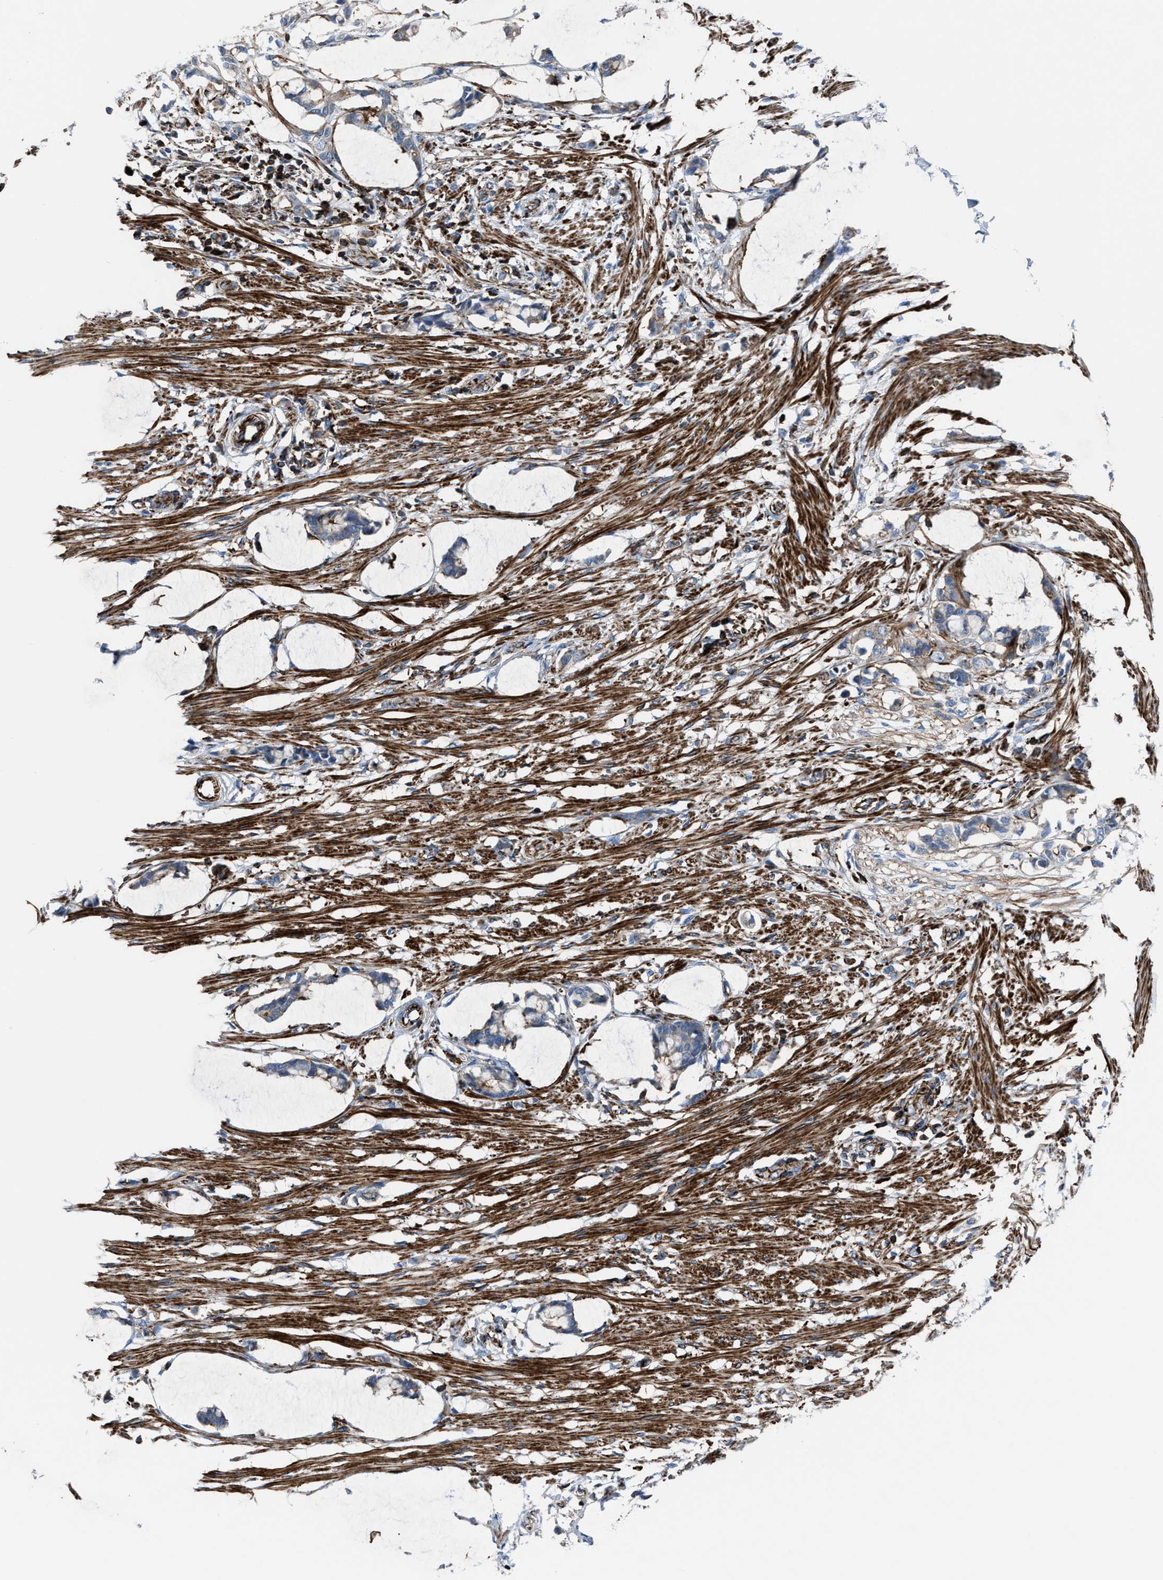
{"staining": {"intensity": "strong", "quantity": ">75%", "location": "cytoplasmic/membranous"}, "tissue": "smooth muscle", "cell_type": "Smooth muscle cells", "image_type": "normal", "snomed": [{"axis": "morphology", "description": "Normal tissue, NOS"}, {"axis": "morphology", "description": "Adenocarcinoma, NOS"}, {"axis": "topography", "description": "Smooth muscle"}, {"axis": "topography", "description": "Colon"}], "caption": "Immunohistochemical staining of normal smooth muscle reveals high levels of strong cytoplasmic/membranous staining in about >75% of smooth muscle cells. (DAB (3,3'-diaminobenzidine) IHC, brown staining for protein, blue staining for nuclei).", "gene": "AGPAT2", "patient": {"sex": "male", "age": 14}}